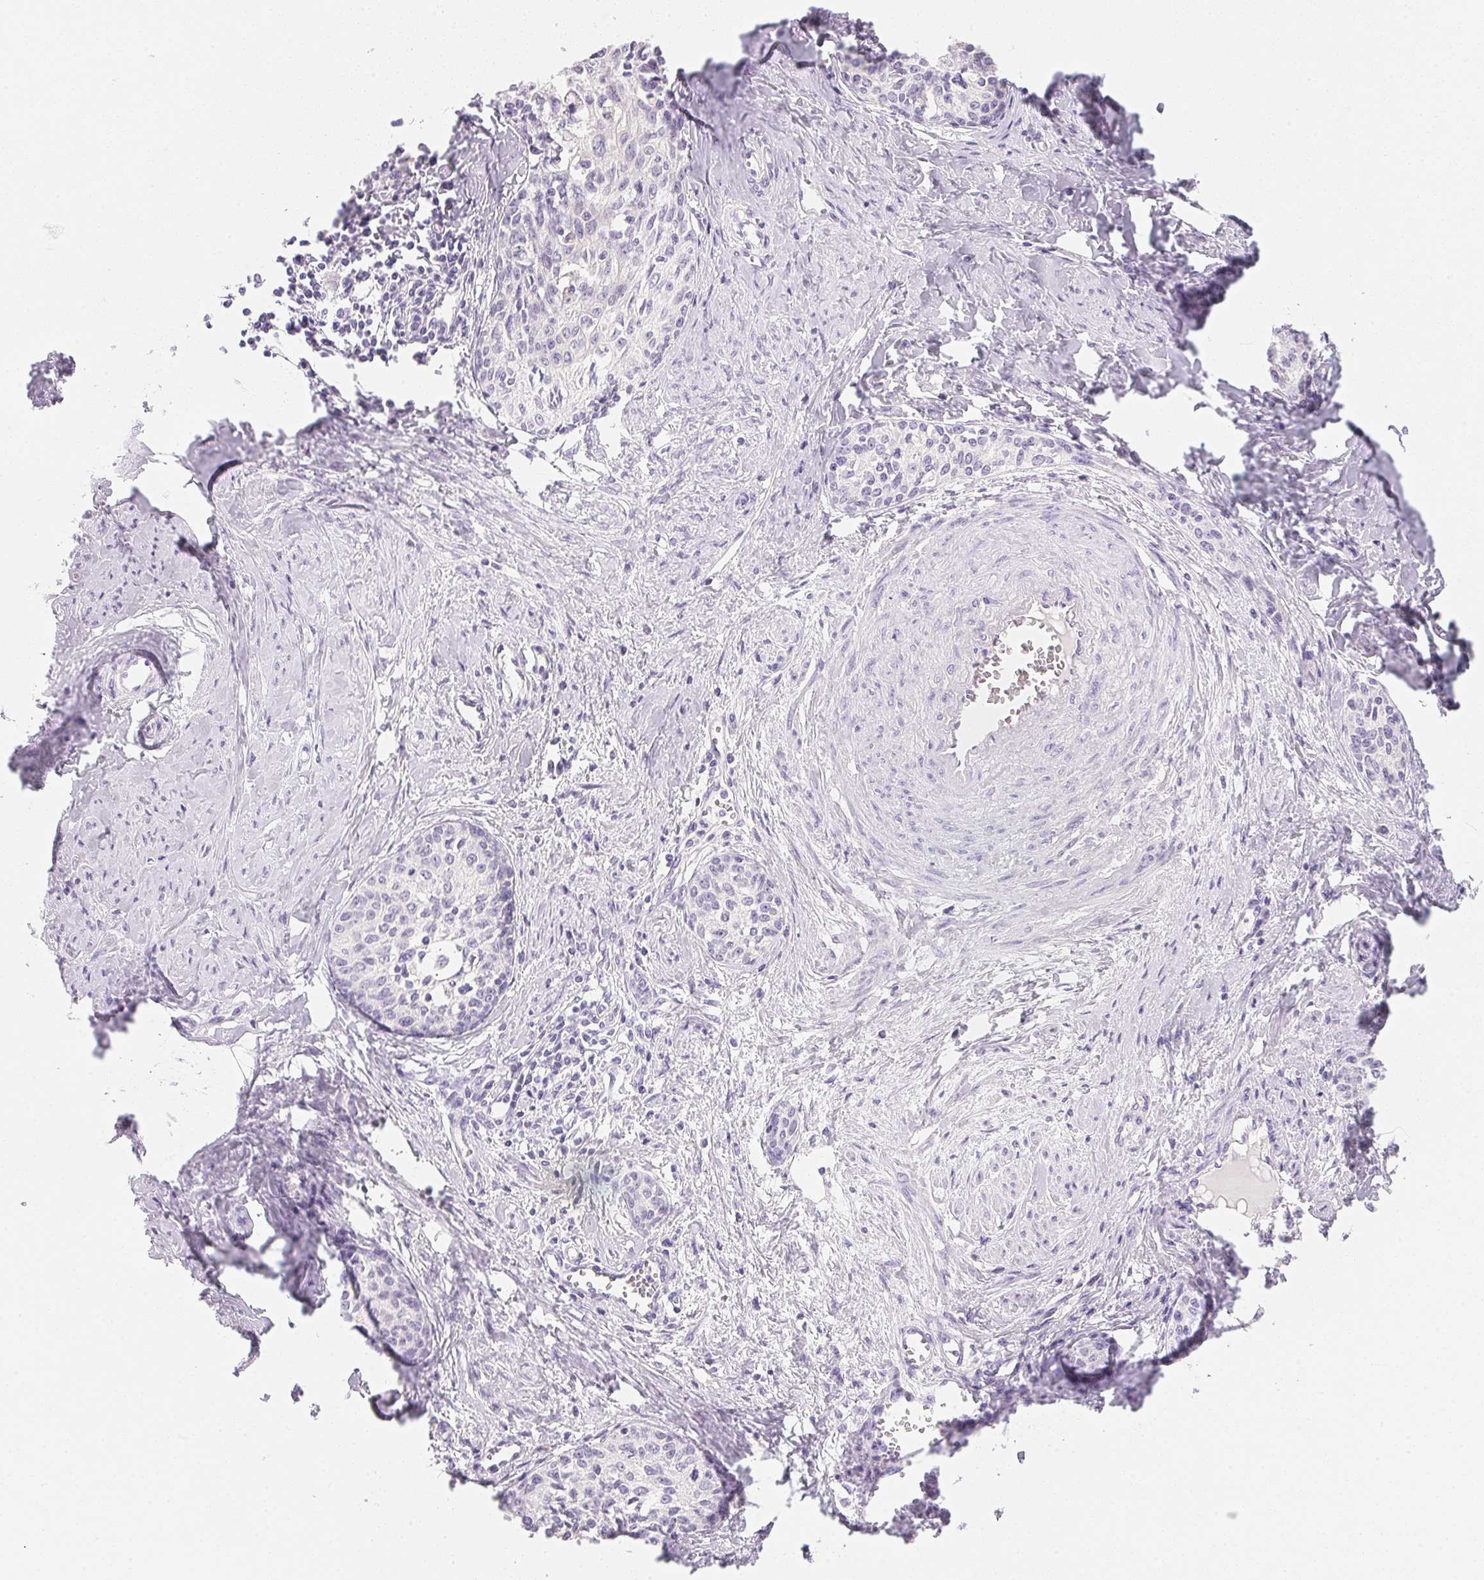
{"staining": {"intensity": "negative", "quantity": "none", "location": "none"}, "tissue": "cervical cancer", "cell_type": "Tumor cells", "image_type": "cancer", "snomed": [{"axis": "morphology", "description": "Squamous cell carcinoma, NOS"}, {"axis": "morphology", "description": "Adenocarcinoma, NOS"}, {"axis": "topography", "description": "Cervix"}], "caption": "This is an immunohistochemistry (IHC) histopathology image of squamous cell carcinoma (cervical). There is no positivity in tumor cells.", "gene": "ACP3", "patient": {"sex": "female", "age": 52}}